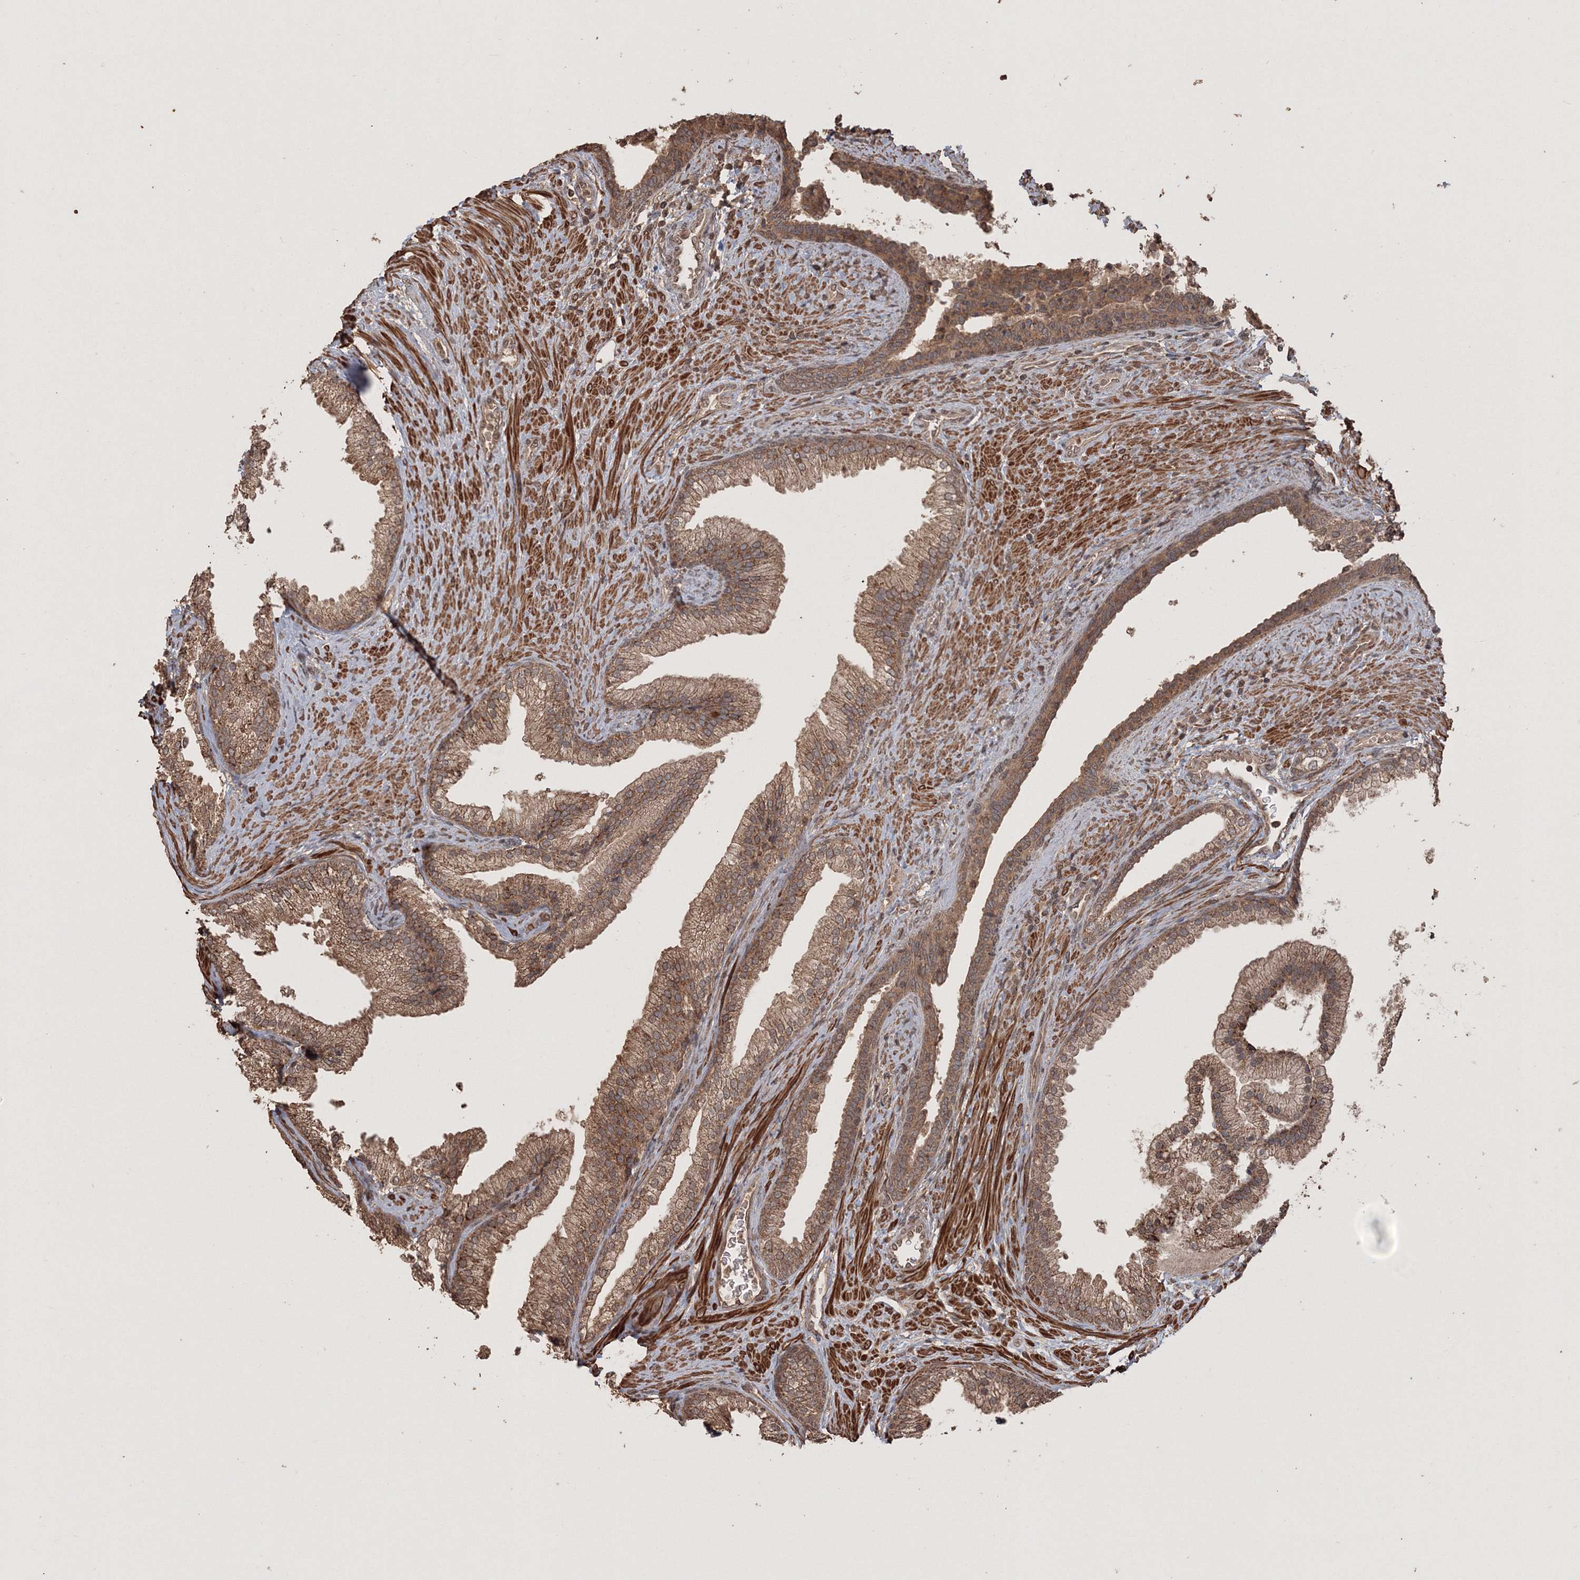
{"staining": {"intensity": "moderate", "quantity": ">75%", "location": "cytoplasmic/membranous"}, "tissue": "prostate", "cell_type": "Glandular cells", "image_type": "normal", "snomed": [{"axis": "morphology", "description": "Normal tissue, NOS"}, {"axis": "topography", "description": "Prostate"}], "caption": "This is a histology image of IHC staining of unremarkable prostate, which shows moderate expression in the cytoplasmic/membranous of glandular cells.", "gene": "CCDC122", "patient": {"sex": "male", "age": 76}}